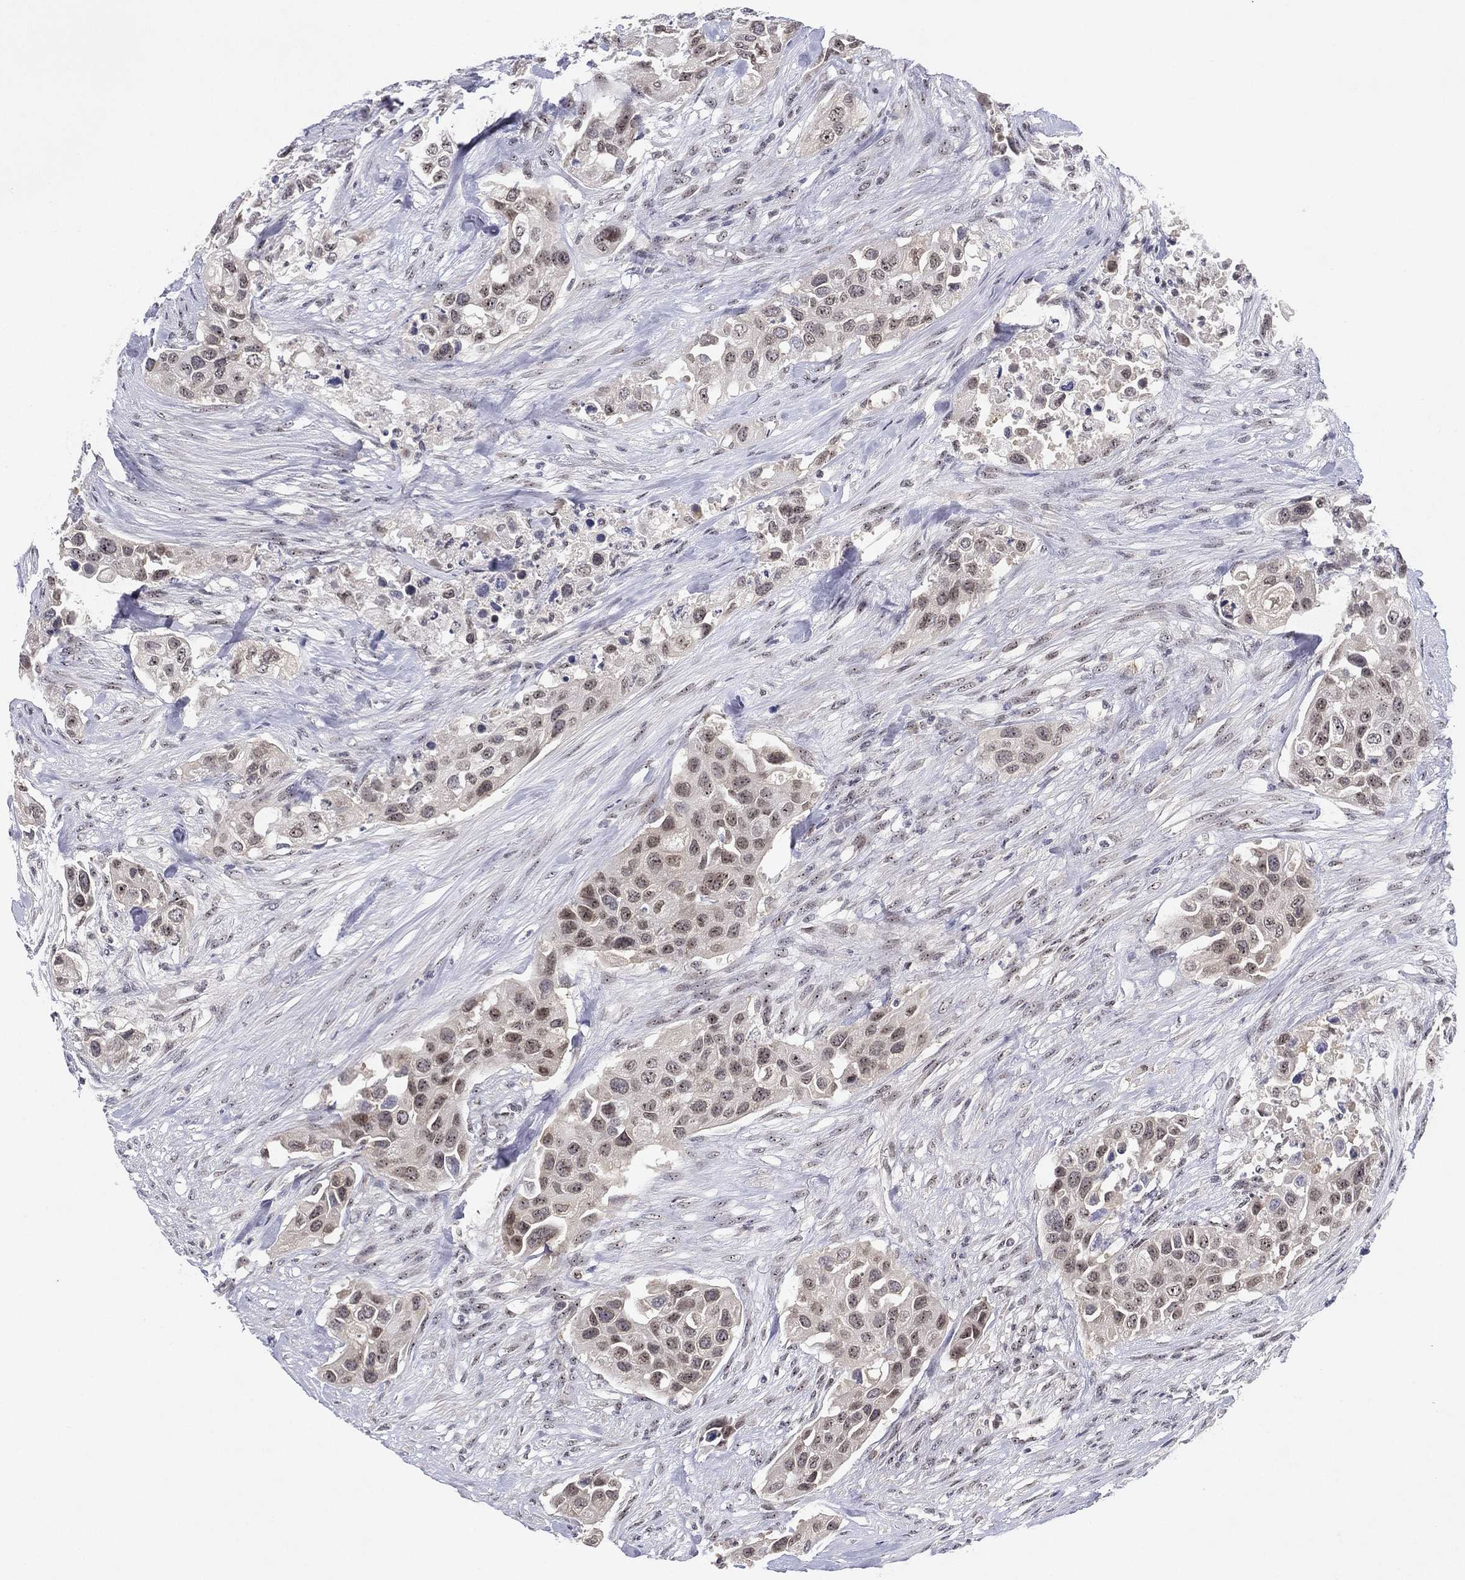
{"staining": {"intensity": "weak", "quantity": "<25%", "location": "nuclear"}, "tissue": "urothelial cancer", "cell_type": "Tumor cells", "image_type": "cancer", "snomed": [{"axis": "morphology", "description": "Urothelial carcinoma, High grade"}, {"axis": "topography", "description": "Urinary bladder"}], "caption": "Urothelial carcinoma (high-grade) was stained to show a protein in brown. There is no significant staining in tumor cells.", "gene": "MS4A8", "patient": {"sex": "female", "age": 73}}